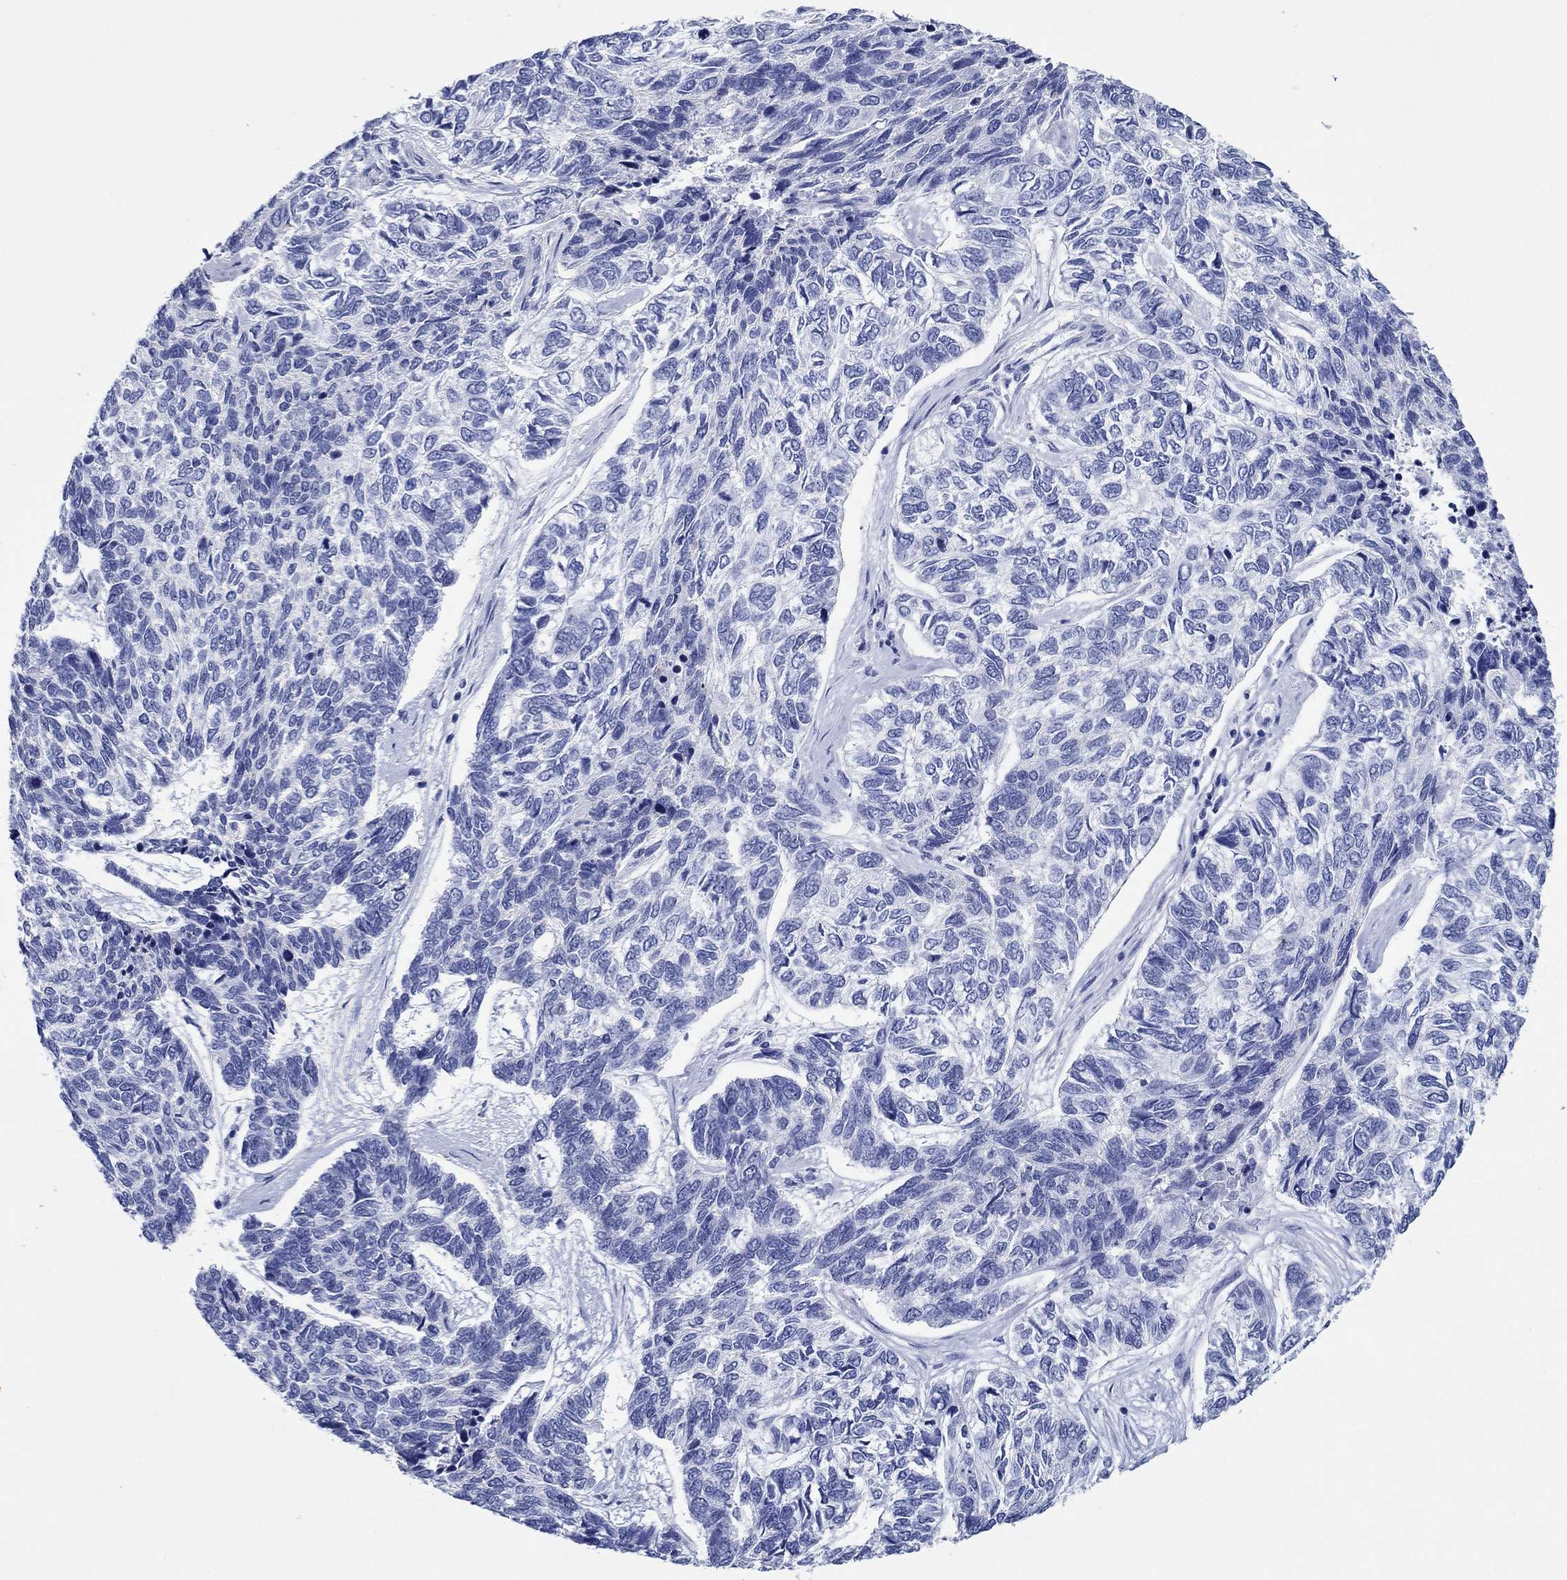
{"staining": {"intensity": "negative", "quantity": "none", "location": "none"}, "tissue": "skin cancer", "cell_type": "Tumor cells", "image_type": "cancer", "snomed": [{"axis": "morphology", "description": "Basal cell carcinoma"}, {"axis": "topography", "description": "Skin"}], "caption": "There is no significant positivity in tumor cells of basal cell carcinoma (skin).", "gene": "HCRT", "patient": {"sex": "female", "age": 65}}